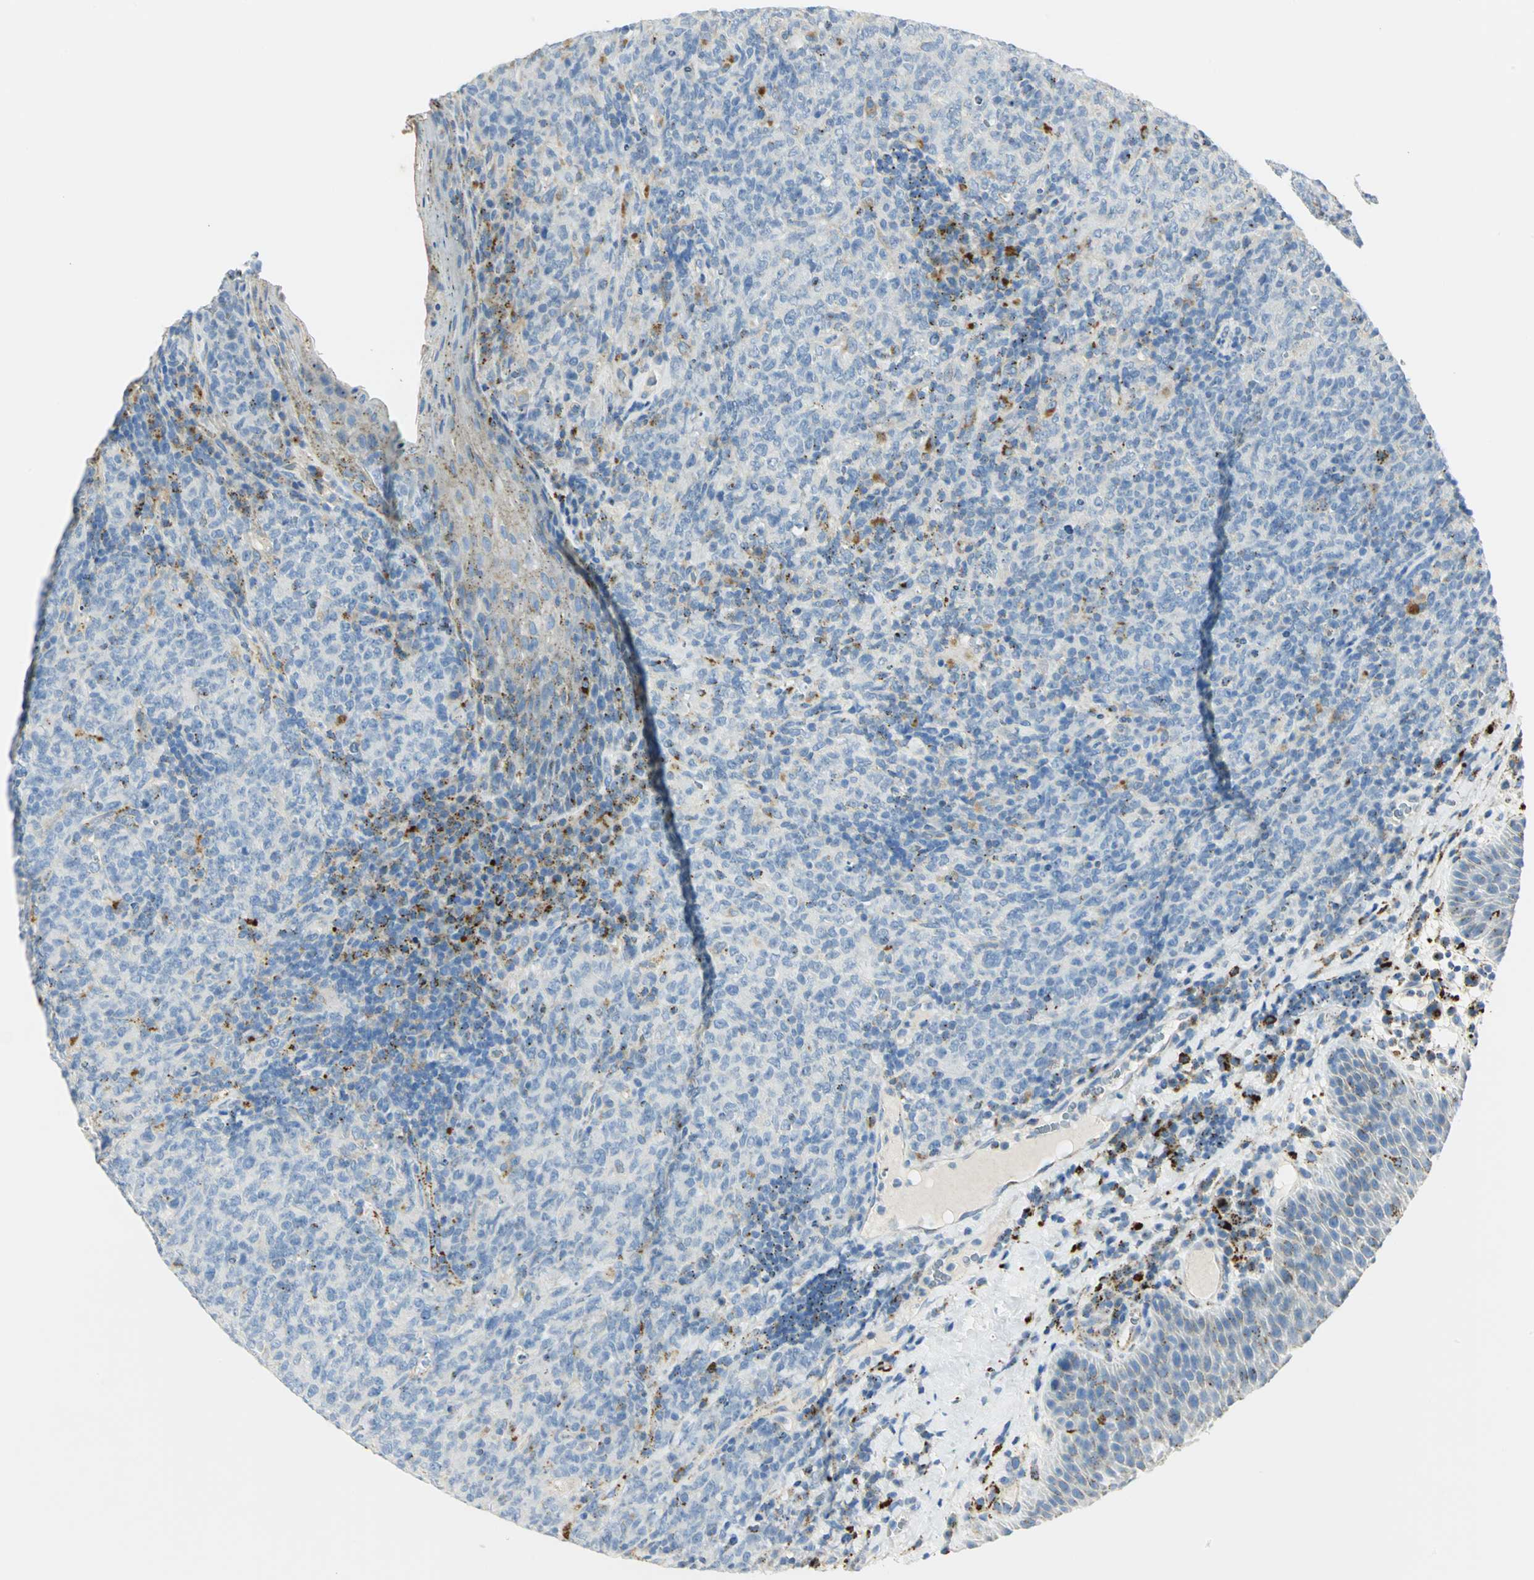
{"staining": {"intensity": "negative", "quantity": "none", "location": "none"}, "tissue": "lymphoma", "cell_type": "Tumor cells", "image_type": "cancer", "snomed": [{"axis": "morphology", "description": "Malignant lymphoma, non-Hodgkin's type, High grade"}, {"axis": "topography", "description": "Tonsil"}], "caption": "Tumor cells are negative for protein expression in human lymphoma.", "gene": "ARSA", "patient": {"sex": "female", "age": 36}}